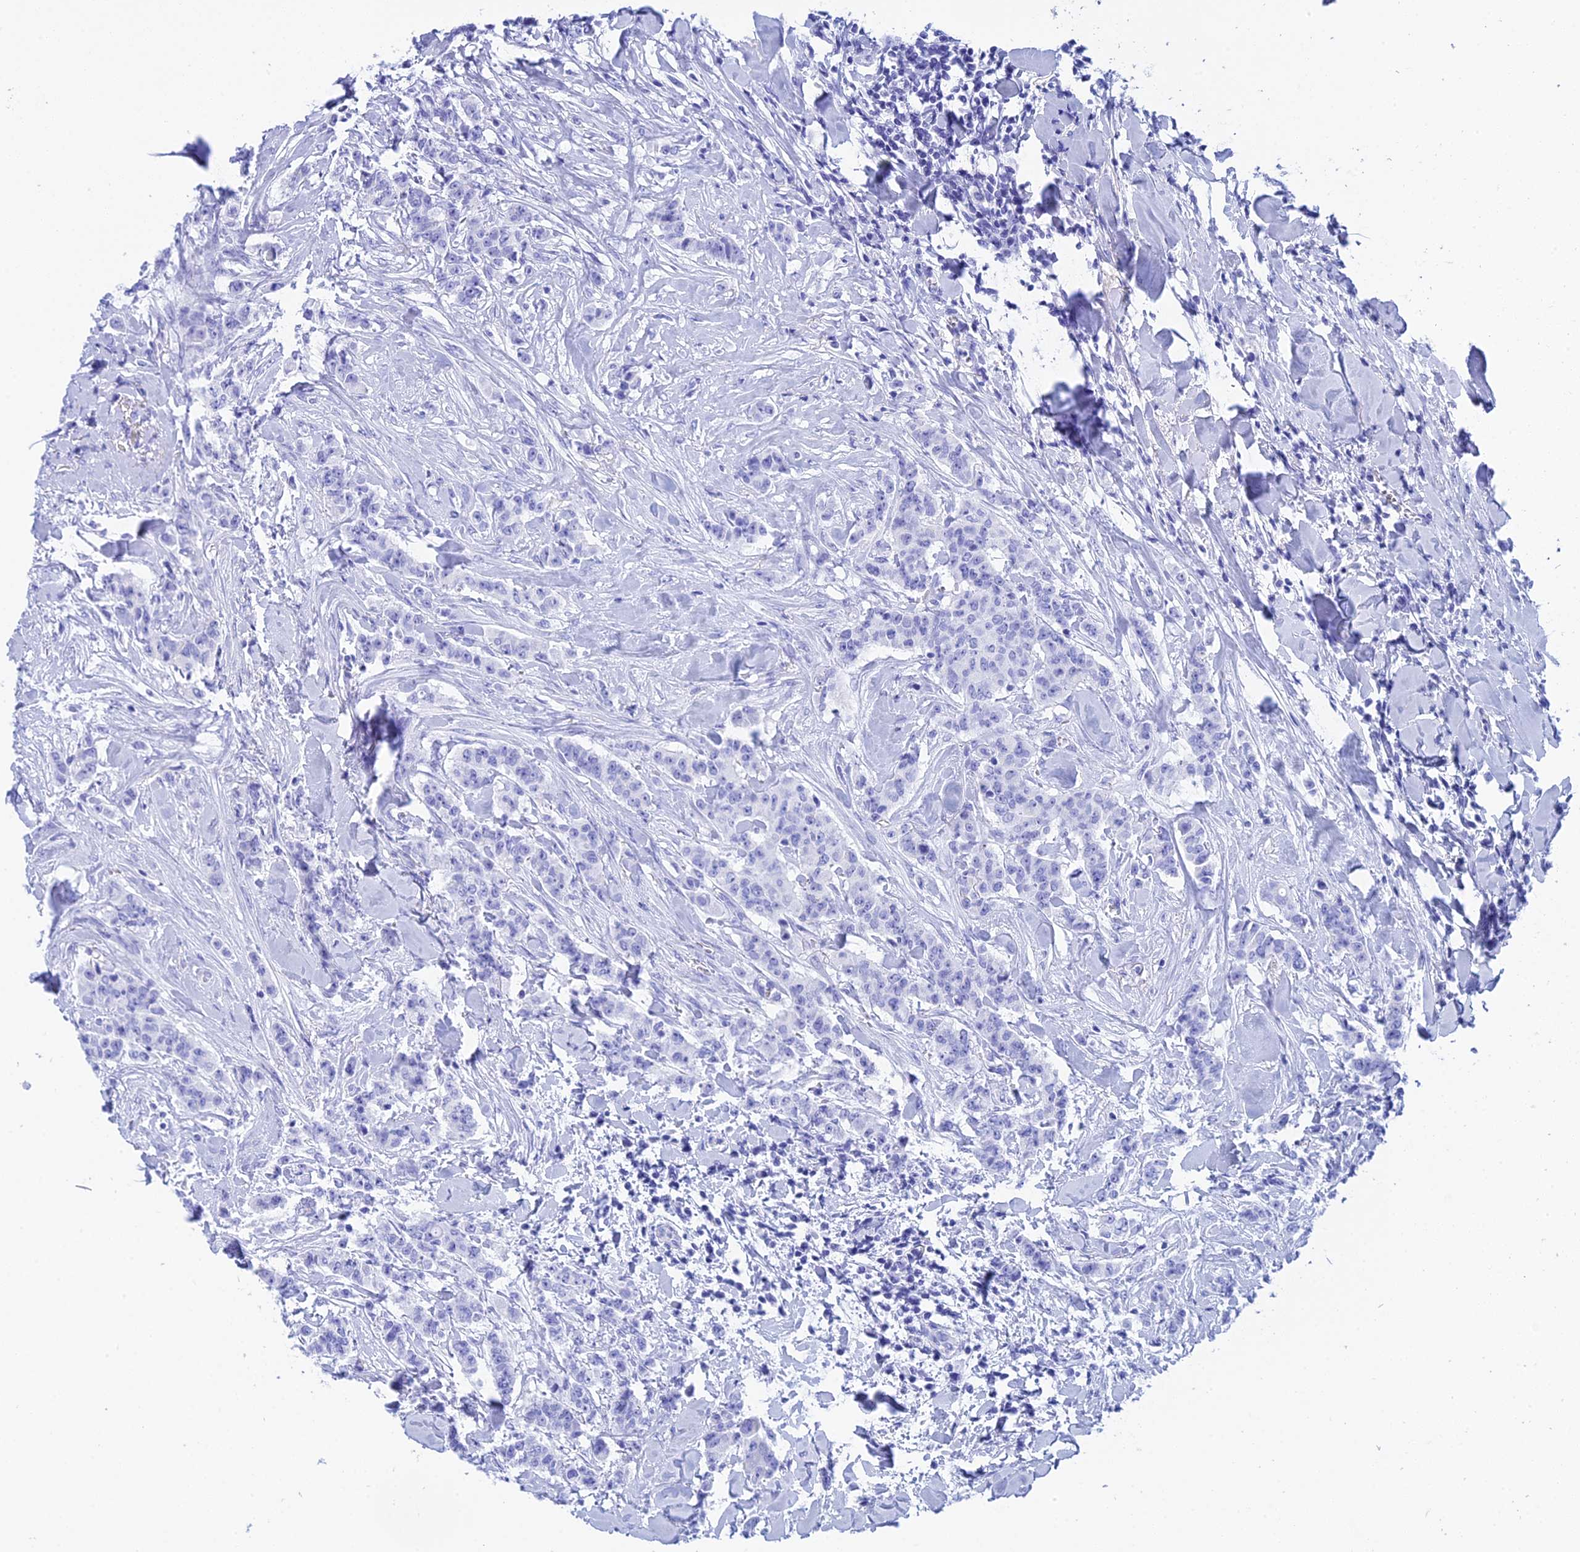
{"staining": {"intensity": "negative", "quantity": "none", "location": "none"}, "tissue": "breast cancer", "cell_type": "Tumor cells", "image_type": "cancer", "snomed": [{"axis": "morphology", "description": "Duct carcinoma"}, {"axis": "topography", "description": "Breast"}], "caption": "Protein analysis of breast cancer exhibits no significant positivity in tumor cells.", "gene": "TEX101", "patient": {"sex": "female", "age": 40}}